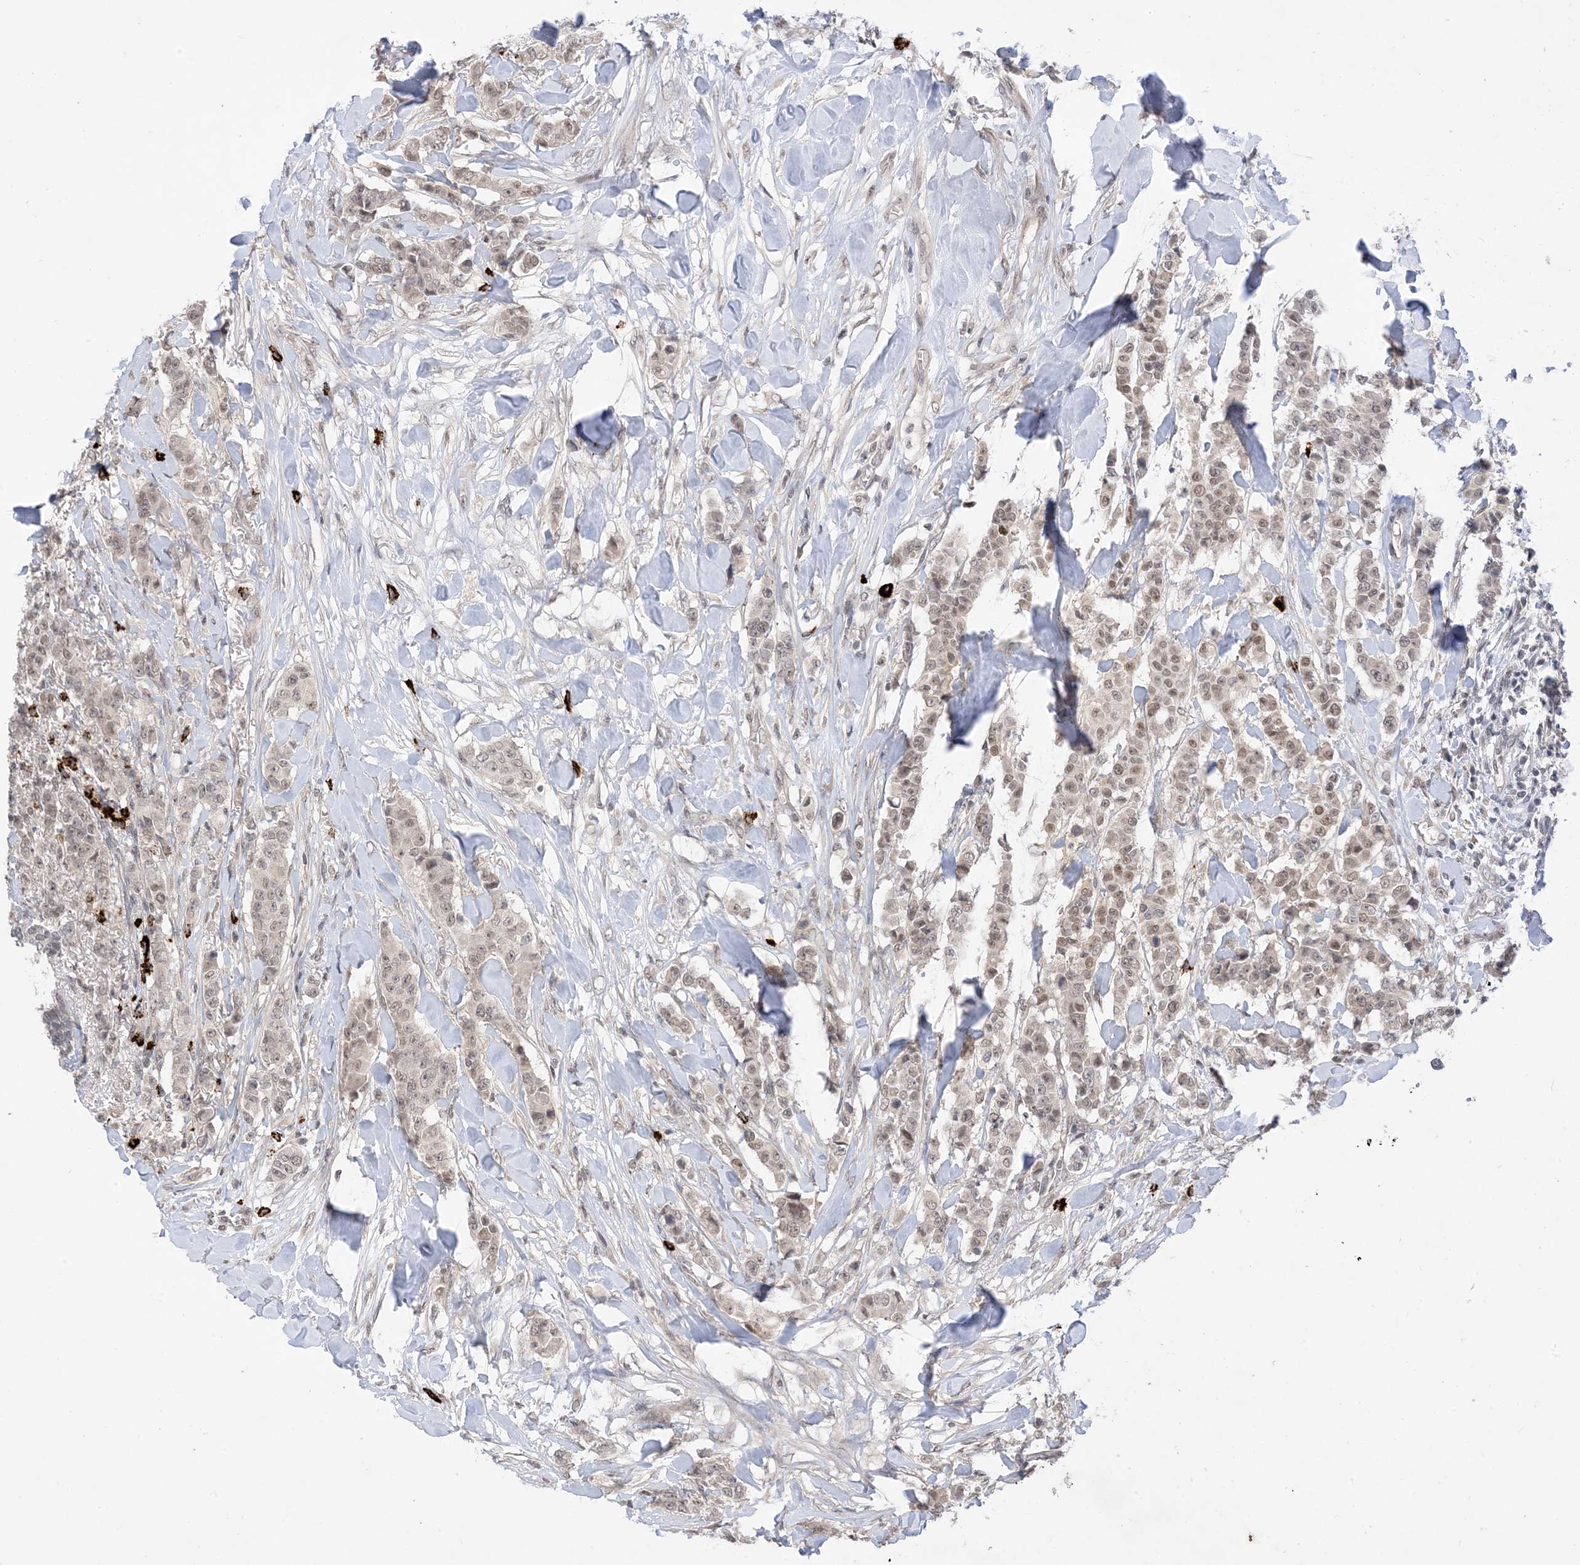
{"staining": {"intensity": "weak", "quantity": "25%-75%", "location": "nuclear"}, "tissue": "breast cancer", "cell_type": "Tumor cells", "image_type": "cancer", "snomed": [{"axis": "morphology", "description": "Duct carcinoma"}, {"axis": "topography", "description": "Breast"}], "caption": "Weak nuclear expression is identified in approximately 25%-75% of tumor cells in breast cancer.", "gene": "RANBP9", "patient": {"sex": "female", "age": 40}}